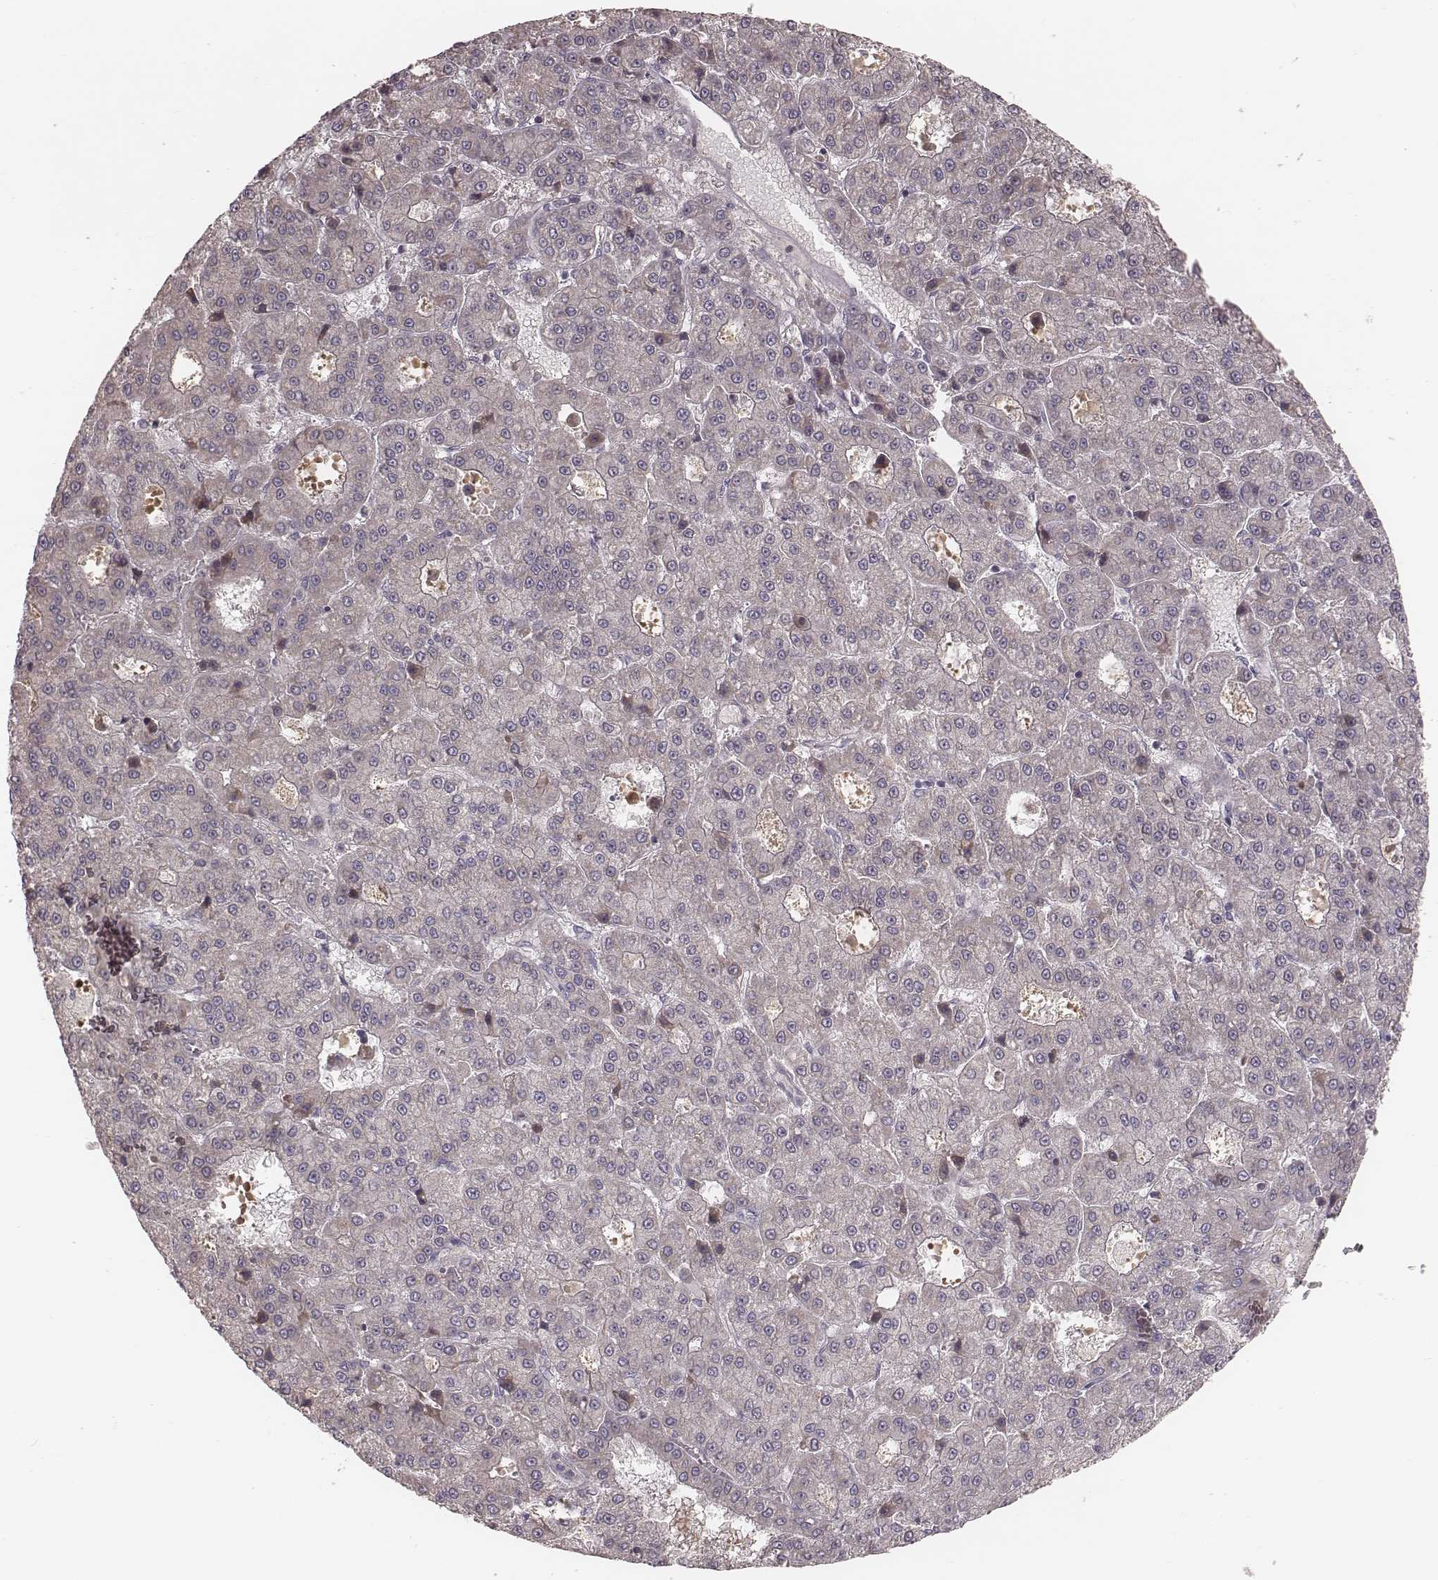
{"staining": {"intensity": "negative", "quantity": "none", "location": "none"}, "tissue": "liver cancer", "cell_type": "Tumor cells", "image_type": "cancer", "snomed": [{"axis": "morphology", "description": "Carcinoma, Hepatocellular, NOS"}, {"axis": "topography", "description": "Liver"}], "caption": "High magnification brightfield microscopy of liver hepatocellular carcinoma stained with DAB (brown) and counterstained with hematoxylin (blue): tumor cells show no significant staining.", "gene": "MRPS27", "patient": {"sex": "male", "age": 70}}